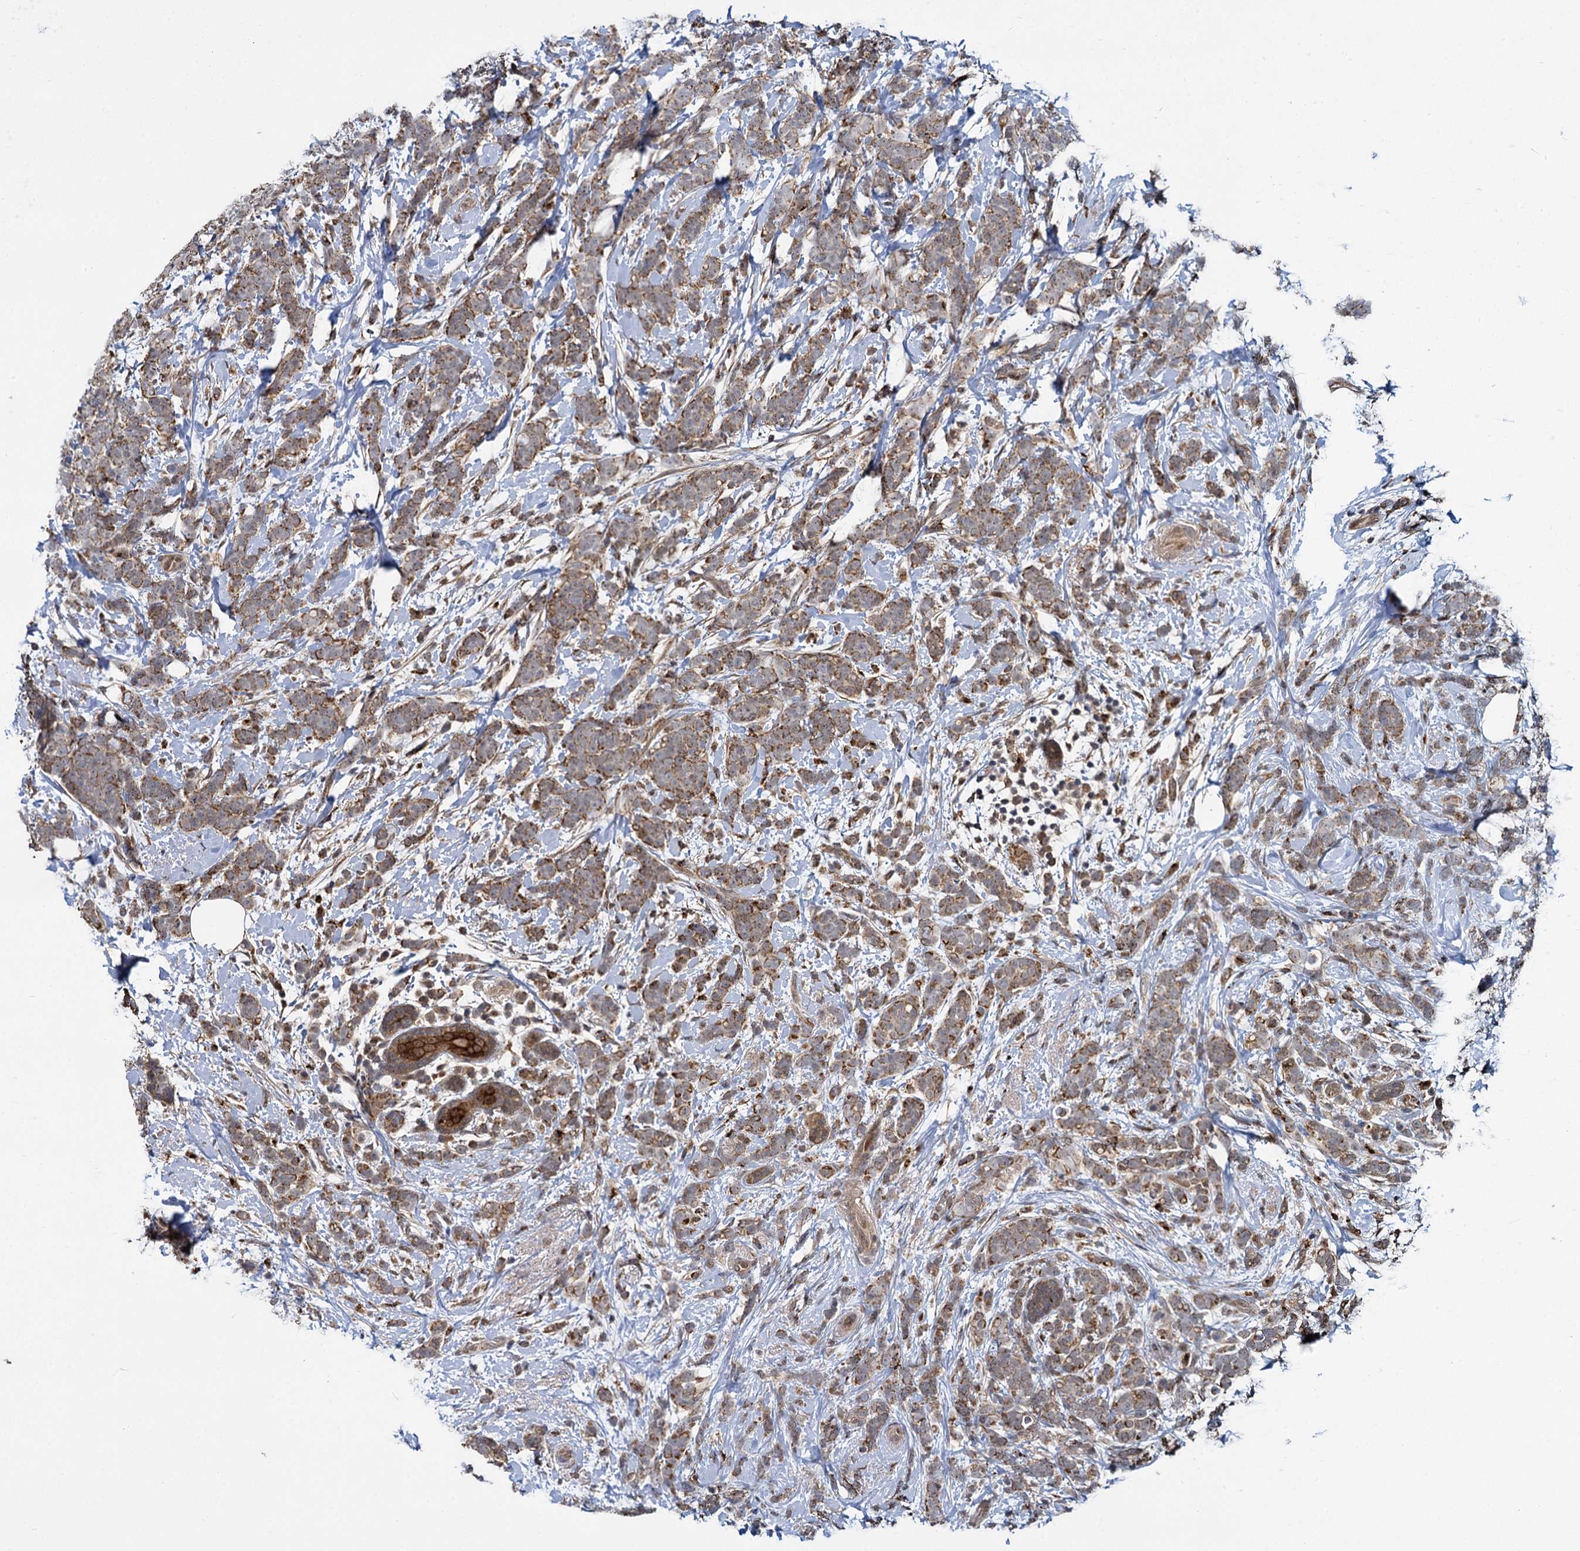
{"staining": {"intensity": "moderate", "quantity": ">75%", "location": "cytoplasmic/membranous"}, "tissue": "breast cancer", "cell_type": "Tumor cells", "image_type": "cancer", "snomed": [{"axis": "morphology", "description": "Lobular carcinoma"}, {"axis": "topography", "description": "Breast"}], "caption": "Immunohistochemistry (IHC) staining of breast cancer, which displays medium levels of moderate cytoplasmic/membranous expression in about >75% of tumor cells indicating moderate cytoplasmic/membranous protein staining. The staining was performed using DAB (3,3'-diaminobenzidine) (brown) for protein detection and nuclei were counterstained in hematoxylin (blue).", "gene": "GAL3ST4", "patient": {"sex": "female", "age": 58}}